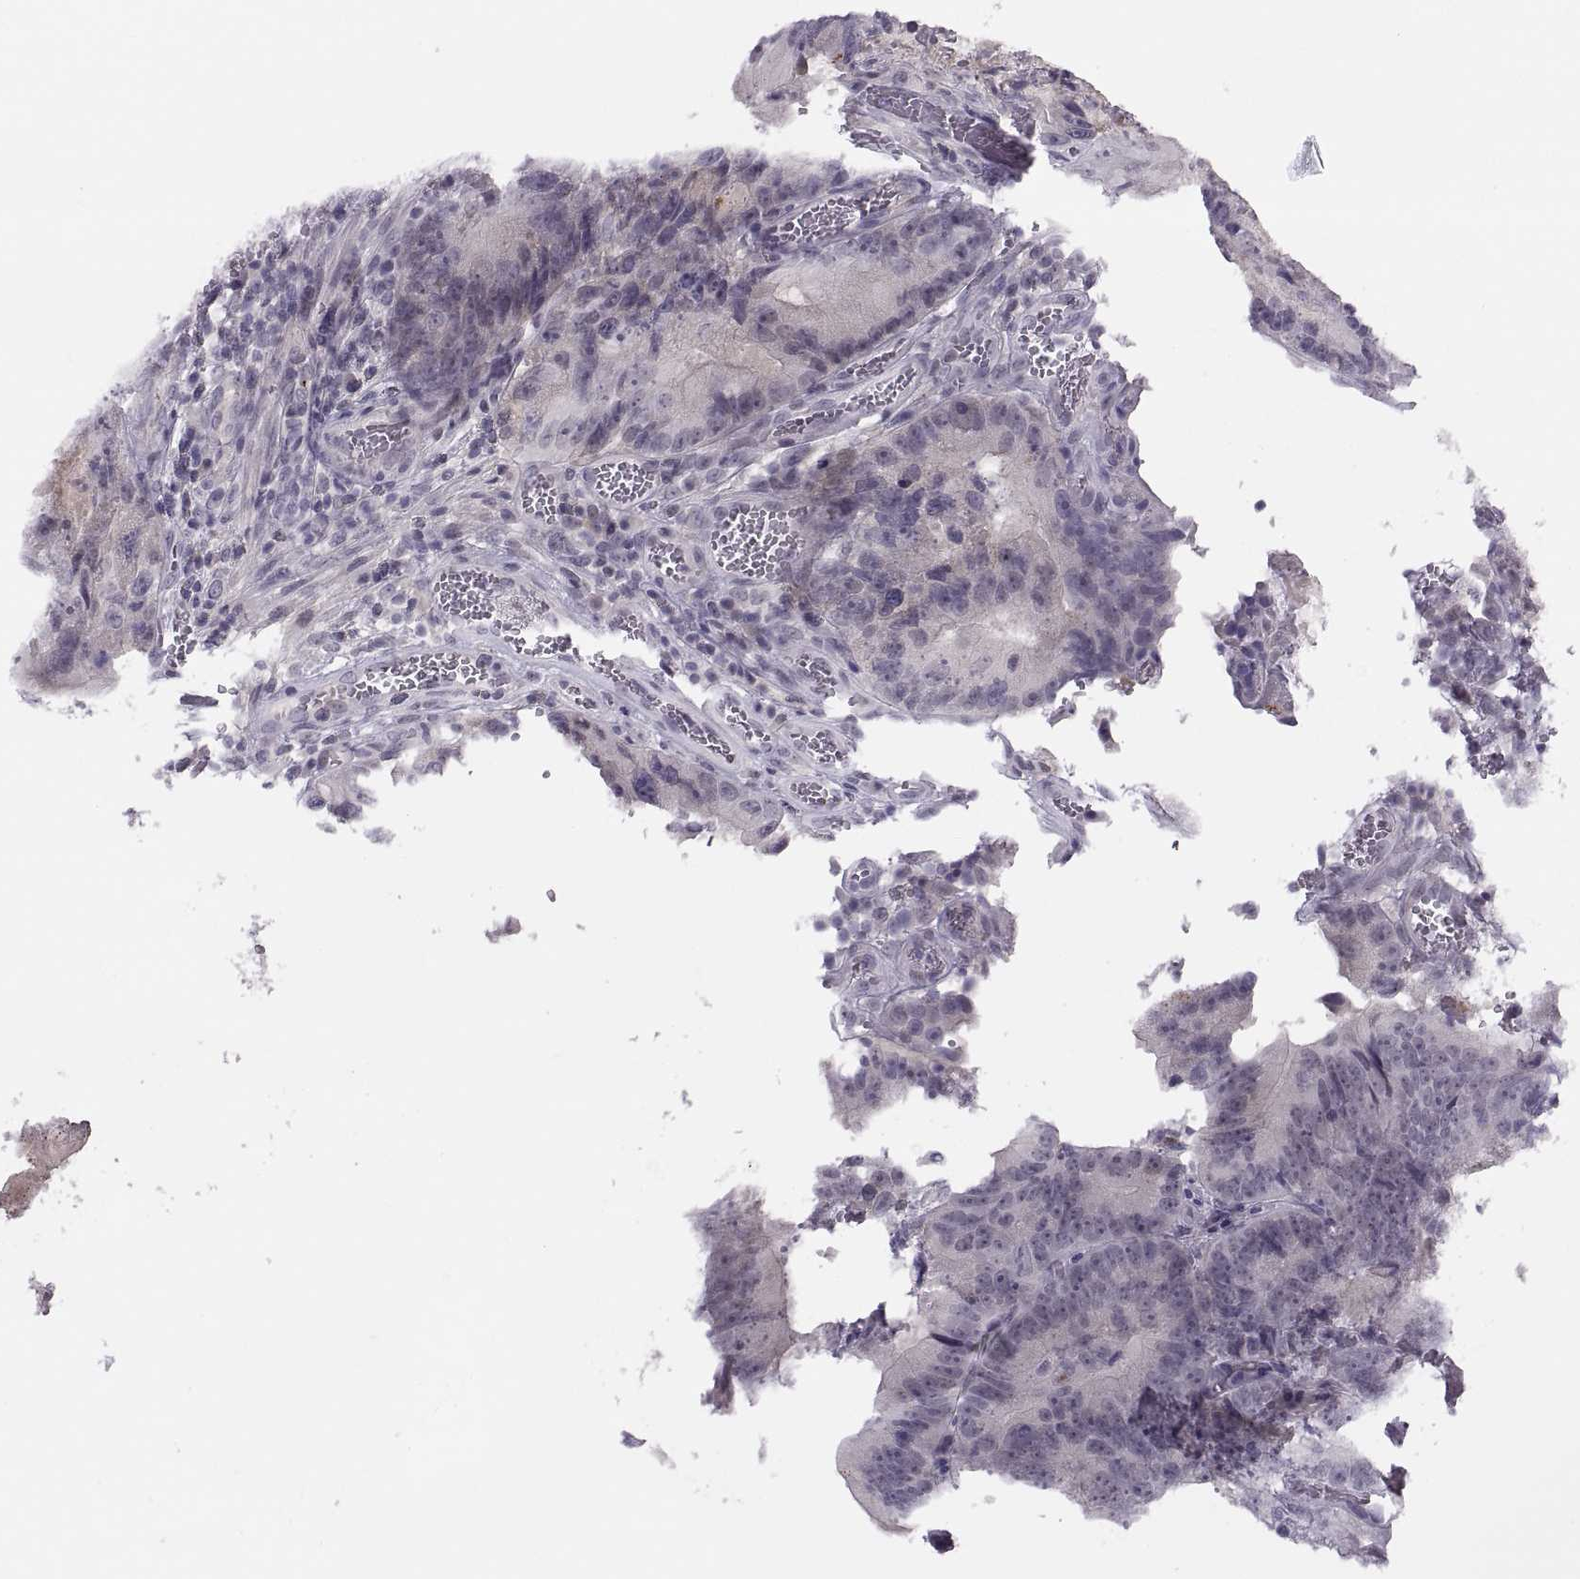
{"staining": {"intensity": "negative", "quantity": "none", "location": "none"}, "tissue": "colorectal cancer", "cell_type": "Tumor cells", "image_type": "cancer", "snomed": [{"axis": "morphology", "description": "Adenocarcinoma, NOS"}, {"axis": "topography", "description": "Colon"}], "caption": "A high-resolution photomicrograph shows immunohistochemistry (IHC) staining of adenocarcinoma (colorectal), which shows no significant expression in tumor cells.", "gene": "CHCT1", "patient": {"sex": "female", "age": 86}}